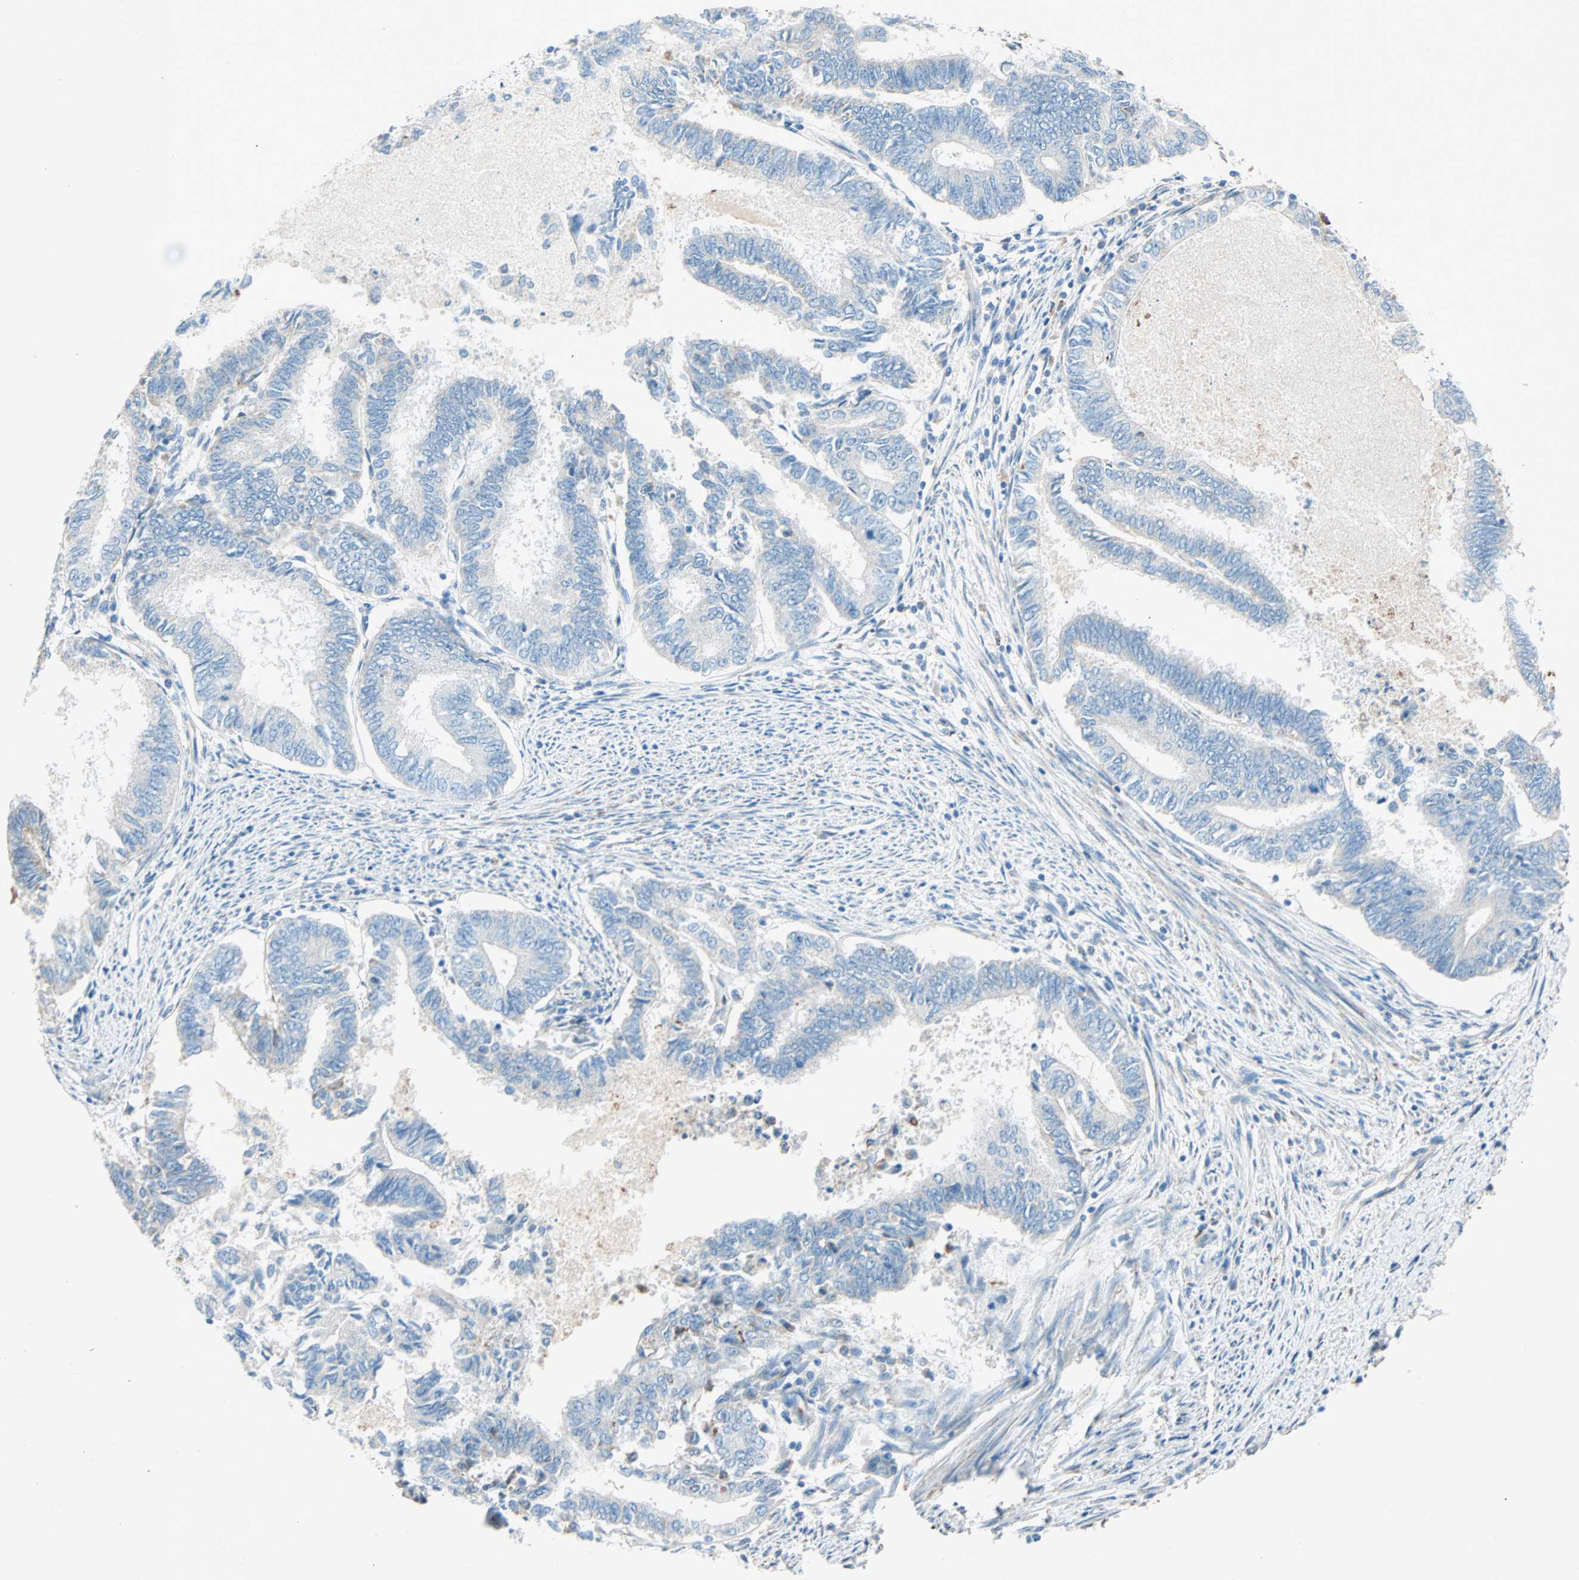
{"staining": {"intensity": "weak", "quantity": ">75%", "location": "cytoplasmic/membranous"}, "tissue": "endometrial cancer", "cell_type": "Tumor cells", "image_type": "cancer", "snomed": [{"axis": "morphology", "description": "Adenocarcinoma, NOS"}, {"axis": "topography", "description": "Endometrium"}], "caption": "Immunohistochemical staining of human adenocarcinoma (endometrial) exhibits weak cytoplasmic/membranous protein positivity in approximately >75% of tumor cells.", "gene": "LY6G6F", "patient": {"sex": "female", "age": 86}}